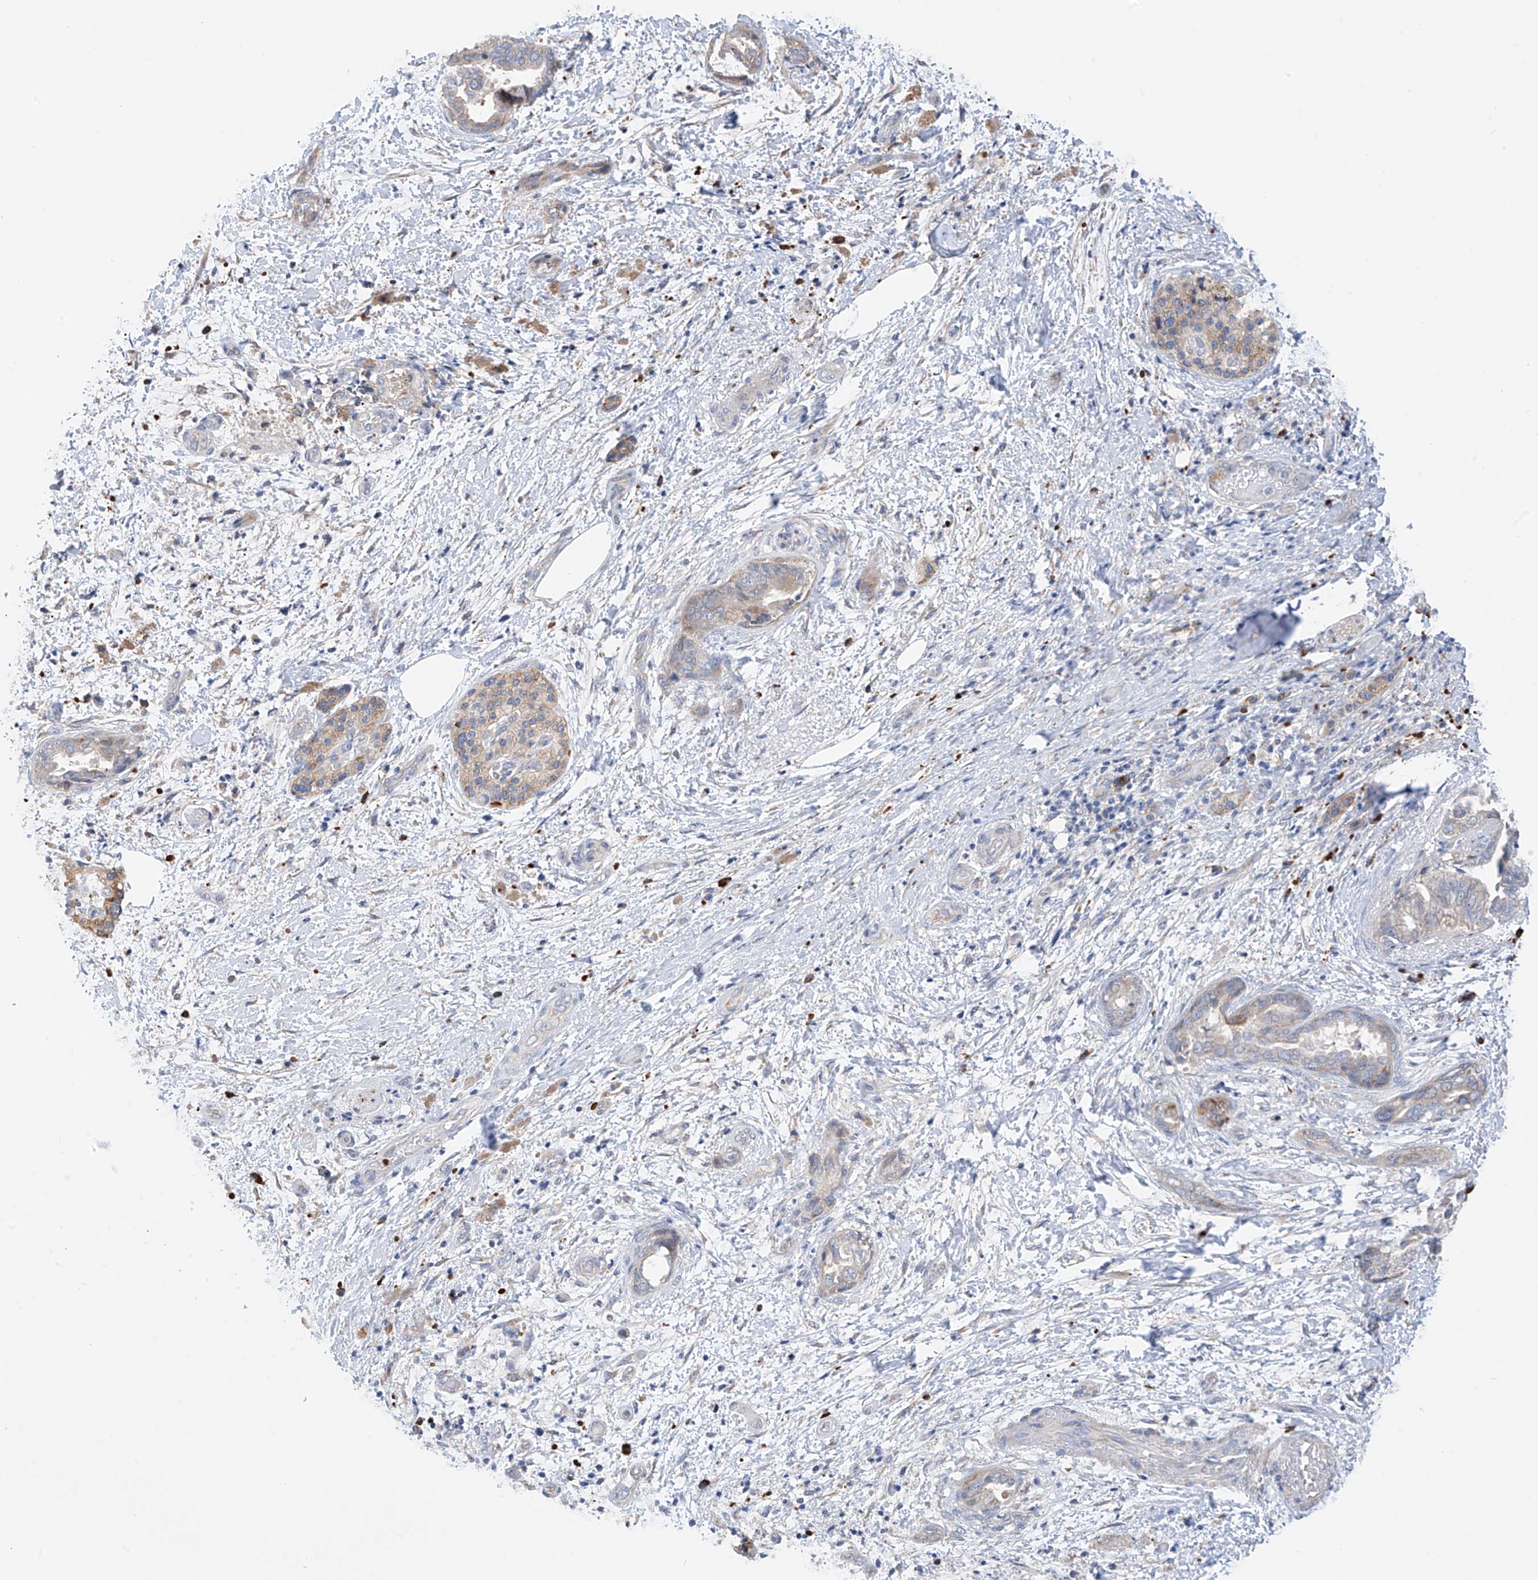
{"staining": {"intensity": "negative", "quantity": "none", "location": "none"}, "tissue": "pancreatic cancer", "cell_type": "Tumor cells", "image_type": "cancer", "snomed": [{"axis": "morphology", "description": "Normal tissue, NOS"}, {"axis": "morphology", "description": "Adenocarcinoma, NOS"}, {"axis": "topography", "description": "Pancreas"}, {"axis": "topography", "description": "Peripheral nerve tissue"}], "caption": "A high-resolution photomicrograph shows IHC staining of pancreatic adenocarcinoma, which shows no significant staining in tumor cells.", "gene": "REC8", "patient": {"sex": "female", "age": 63}}